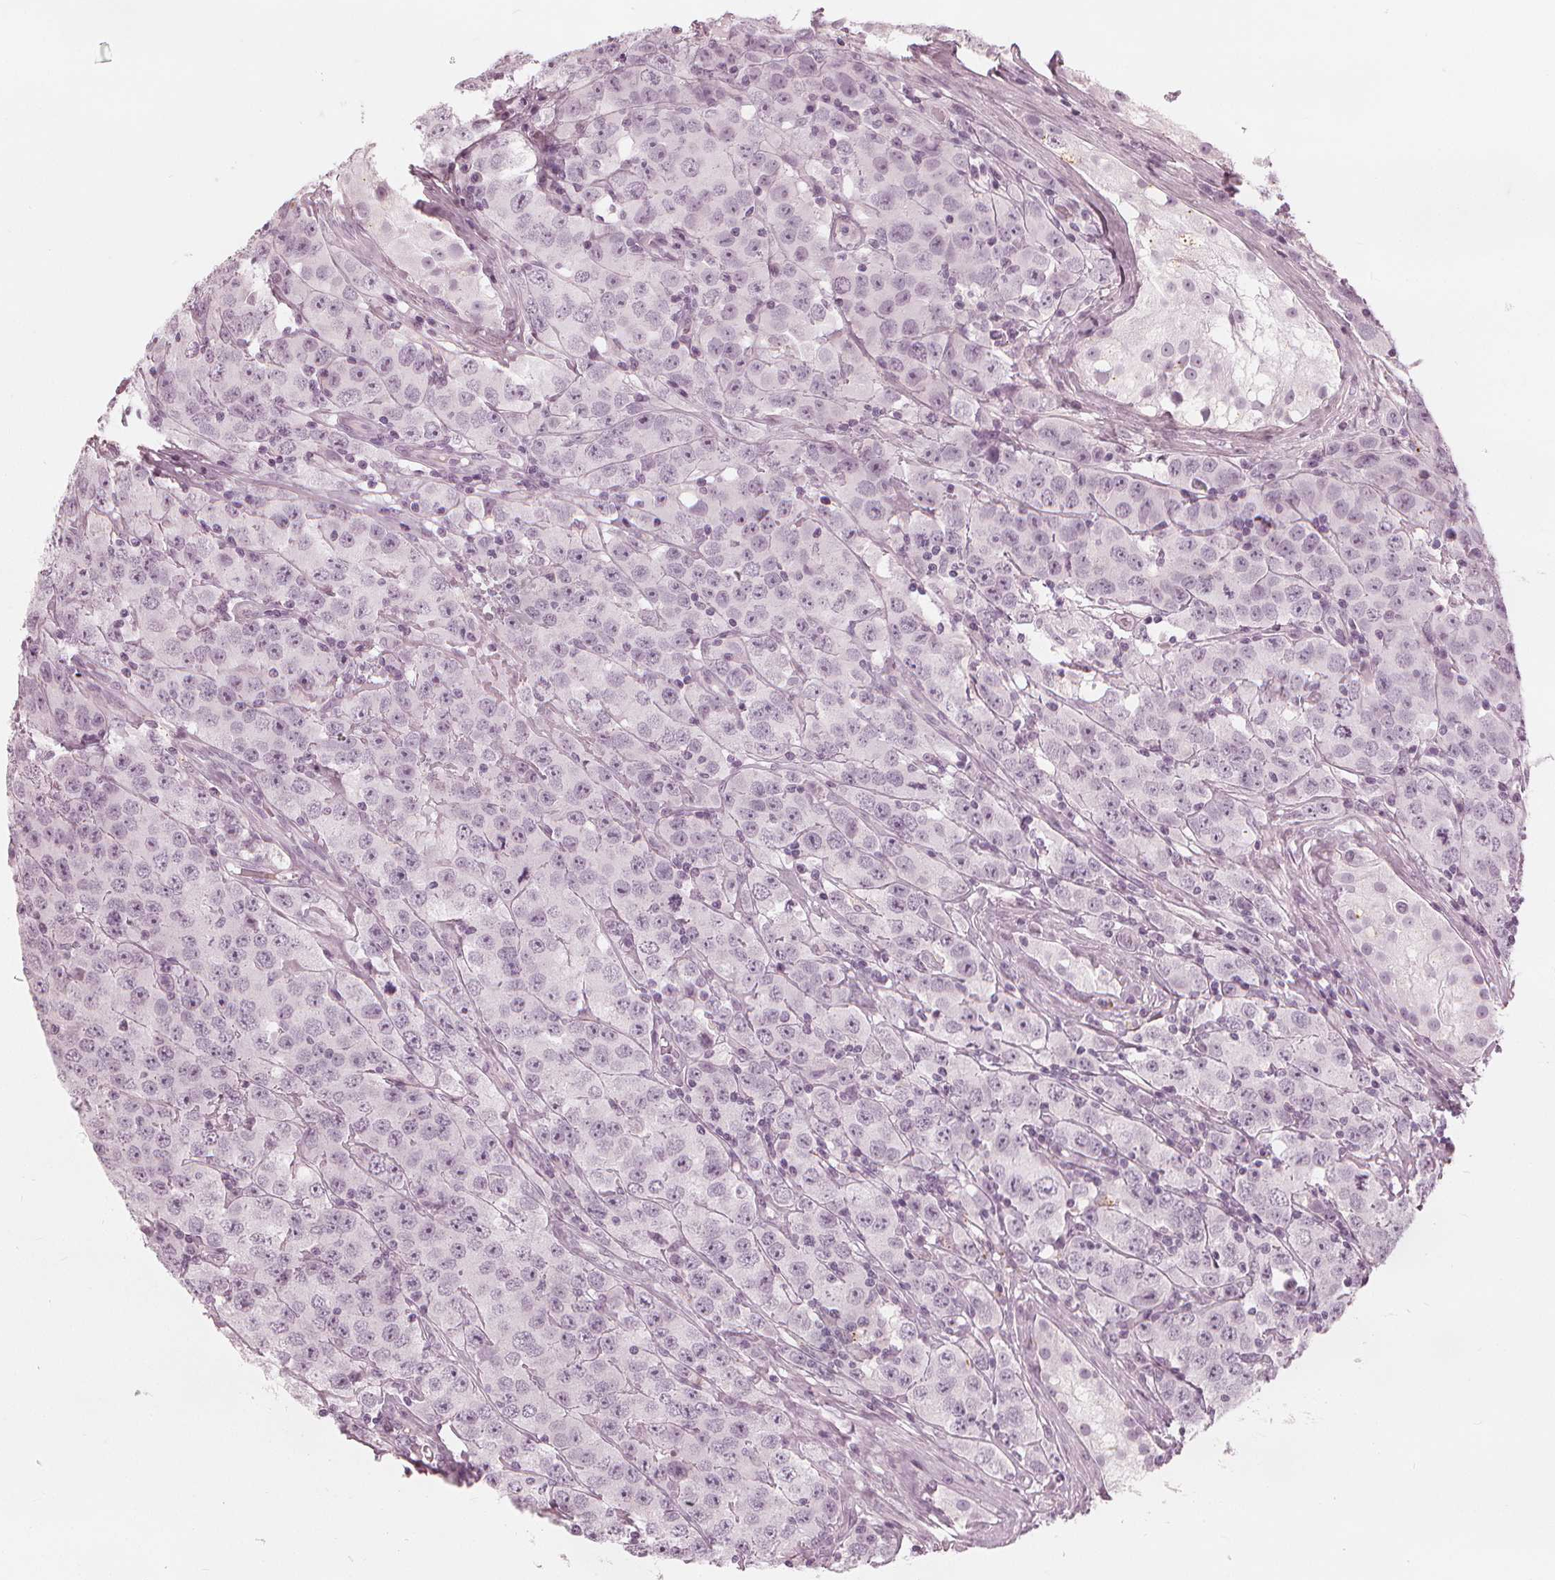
{"staining": {"intensity": "negative", "quantity": "none", "location": "none"}, "tissue": "testis cancer", "cell_type": "Tumor cells", "image_type": "cancer", "snomed": [{"axis": "morphology", "description": "Seminoma, NOS"}, {"axis": "topography", "description": "Testis"}], "caption": "Tumor cells show no significant protein positivity in testis seminoma. (DAB (3,3'-diaminobenzidine) IHC, high magnification).", "gene": "PAEP", "patient": {"sex": "male", "age": 52}}